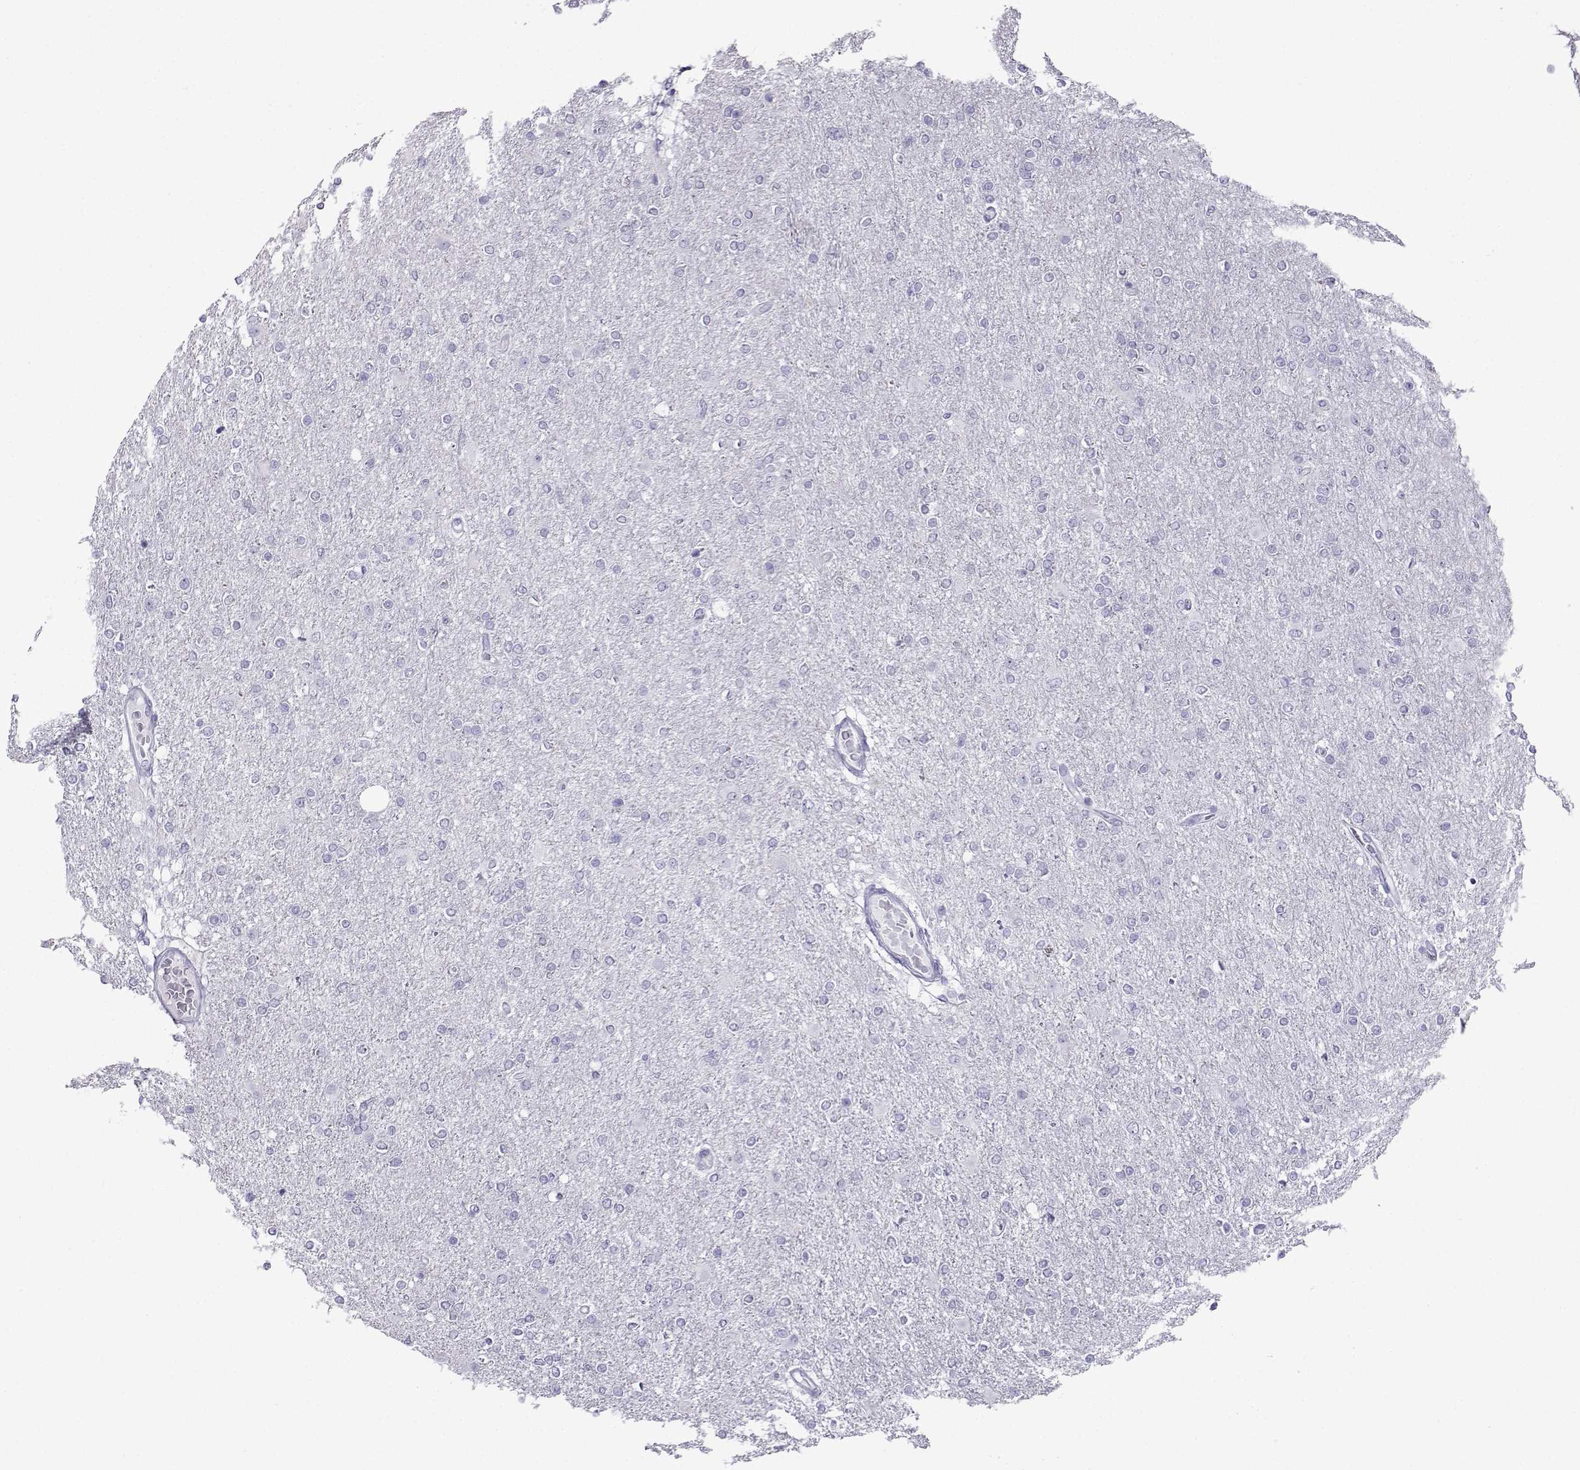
{"staining": {"intensity": "negative", "quantity": "none", "location": "none"}, "tissue": "glioma", "cell_type": "Tumor cells", "image_type": "cancer", "snomed": [{"axis": "morphology", "description": "Glioma, malignant, High grade"}, {"axis": "topography", "description": "Cerebral cortex"}], "caption": "Photomicrograph shows no protein staining in tumor cells of high-grade glioma (malignant) tissue.", "gene": "CRYBB1", "patient": {"sex": "male", "age": 70}}